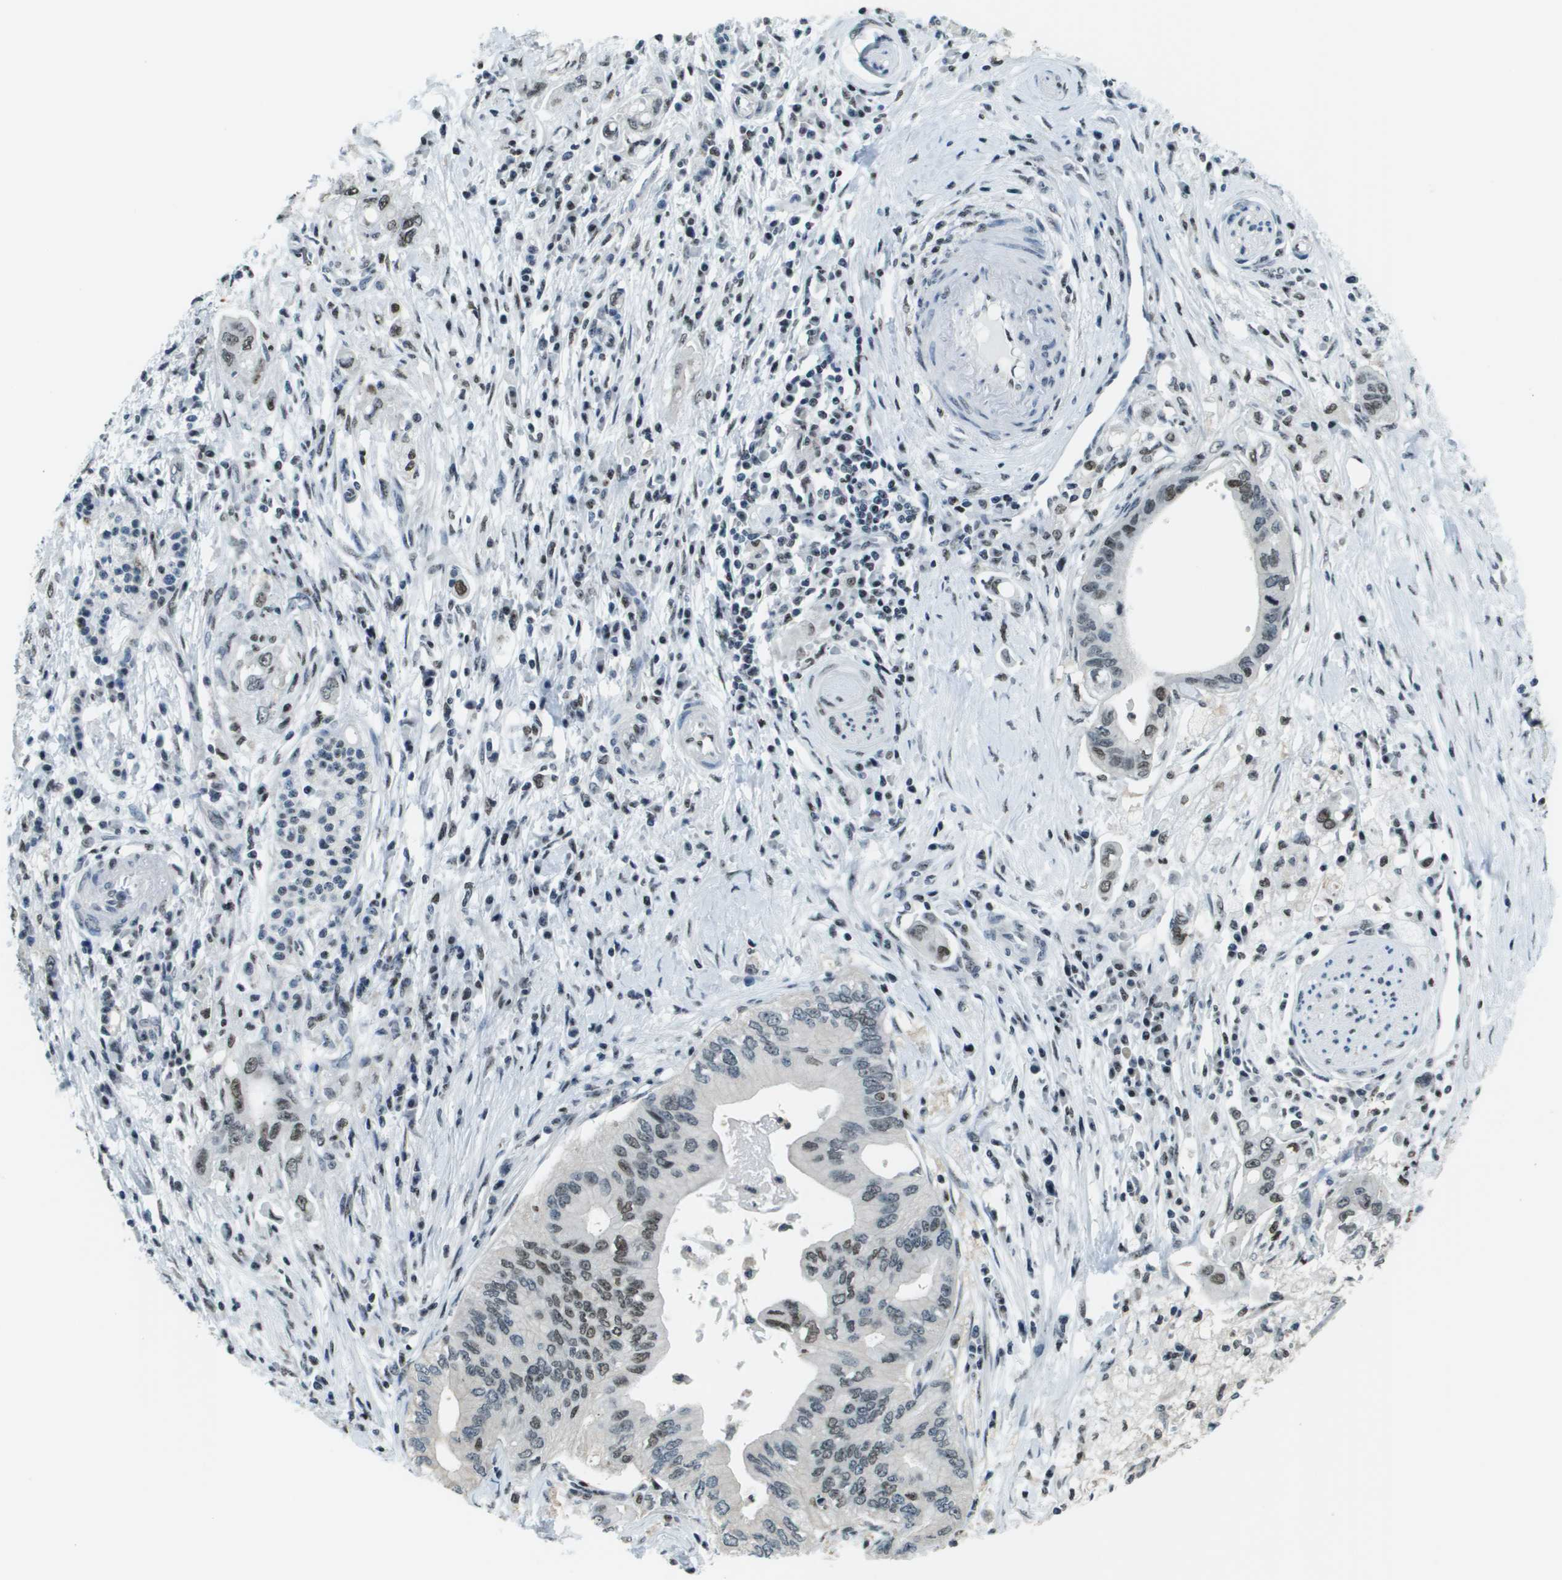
{"staining": {"intensity": "moderate", "quantity": "<25%", "location": "nuclear"}, "tissue": "pancreatic cancer", "cell_type": "Tumor cells", "image_type": "cancer", "snomed": [{"axis": "morphology", "description": "Adenocarcinoma, NOS"}, {"axis": "topography", "description": "Pancreas"}], "caption": "Pancreatic cancer (adenocarcinoma) stained with a protein marker reveals moderate staining in tumor cells.", "gene": "SP100", "patient": {"sex": "female", "age": 73}}